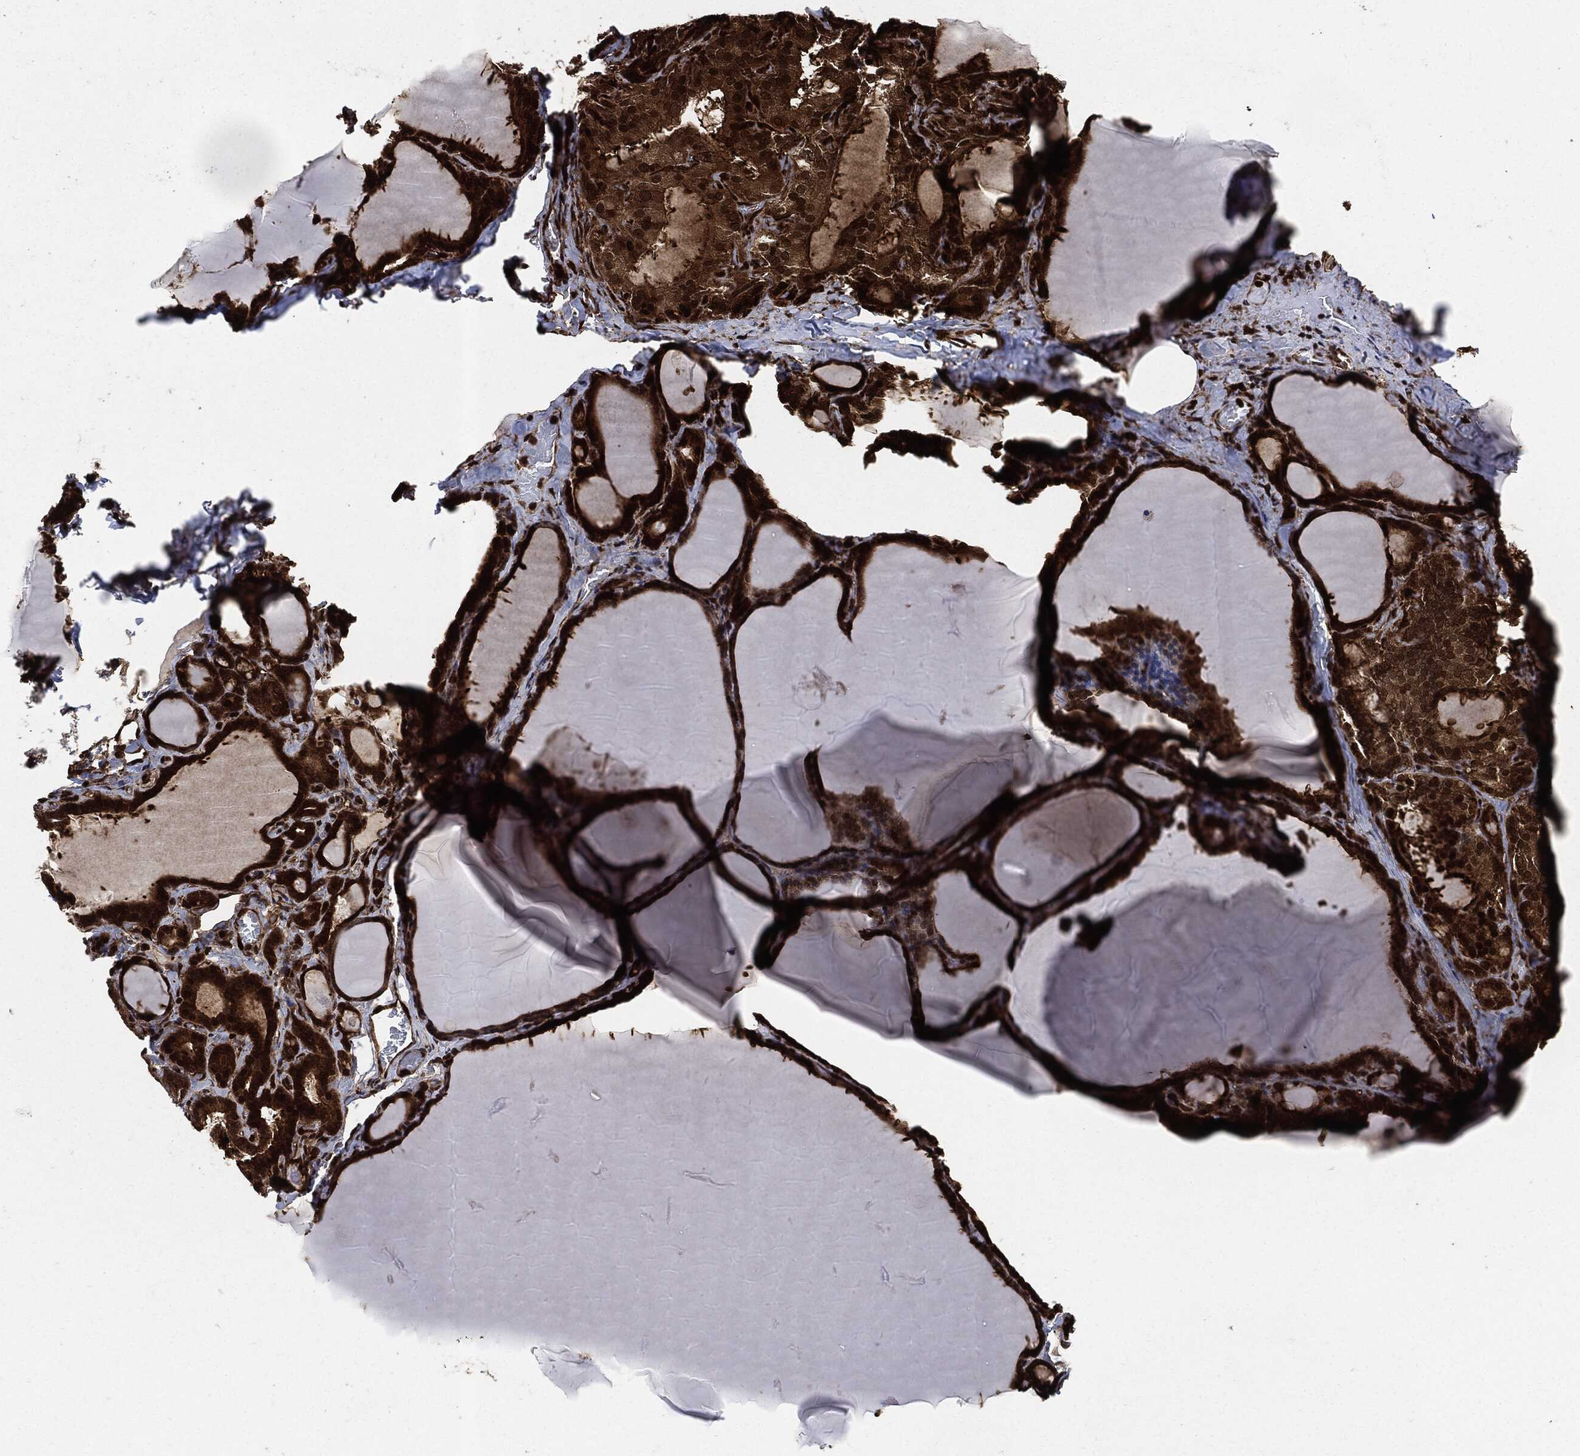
{"staining": {"intensity": "strong", "quantity": ">75%", "location": "cytoplasmic/membranous"}, "tissue": "thyroid gland", "cell_type": "Glandular cells", "image_type": "normal", "snomed": [{"axis": "morphology", "description": "Normal tissue, NOS"}, {"axis": "morphology", "description": "Hyperplasia, NOS"}, {"axis": "topography", "description": "Thyroid gland"}], "caption": "Thyroid gland stained with immunohistochemistry reveals strong cytoplasmic/membranous positivity in approximately >75% of glandular cells. (brown staining indicates protein expression, while blue staining denotes nuclei).", "gene": "YWHAB", "patient": {"sex": "female", "age": 27}}